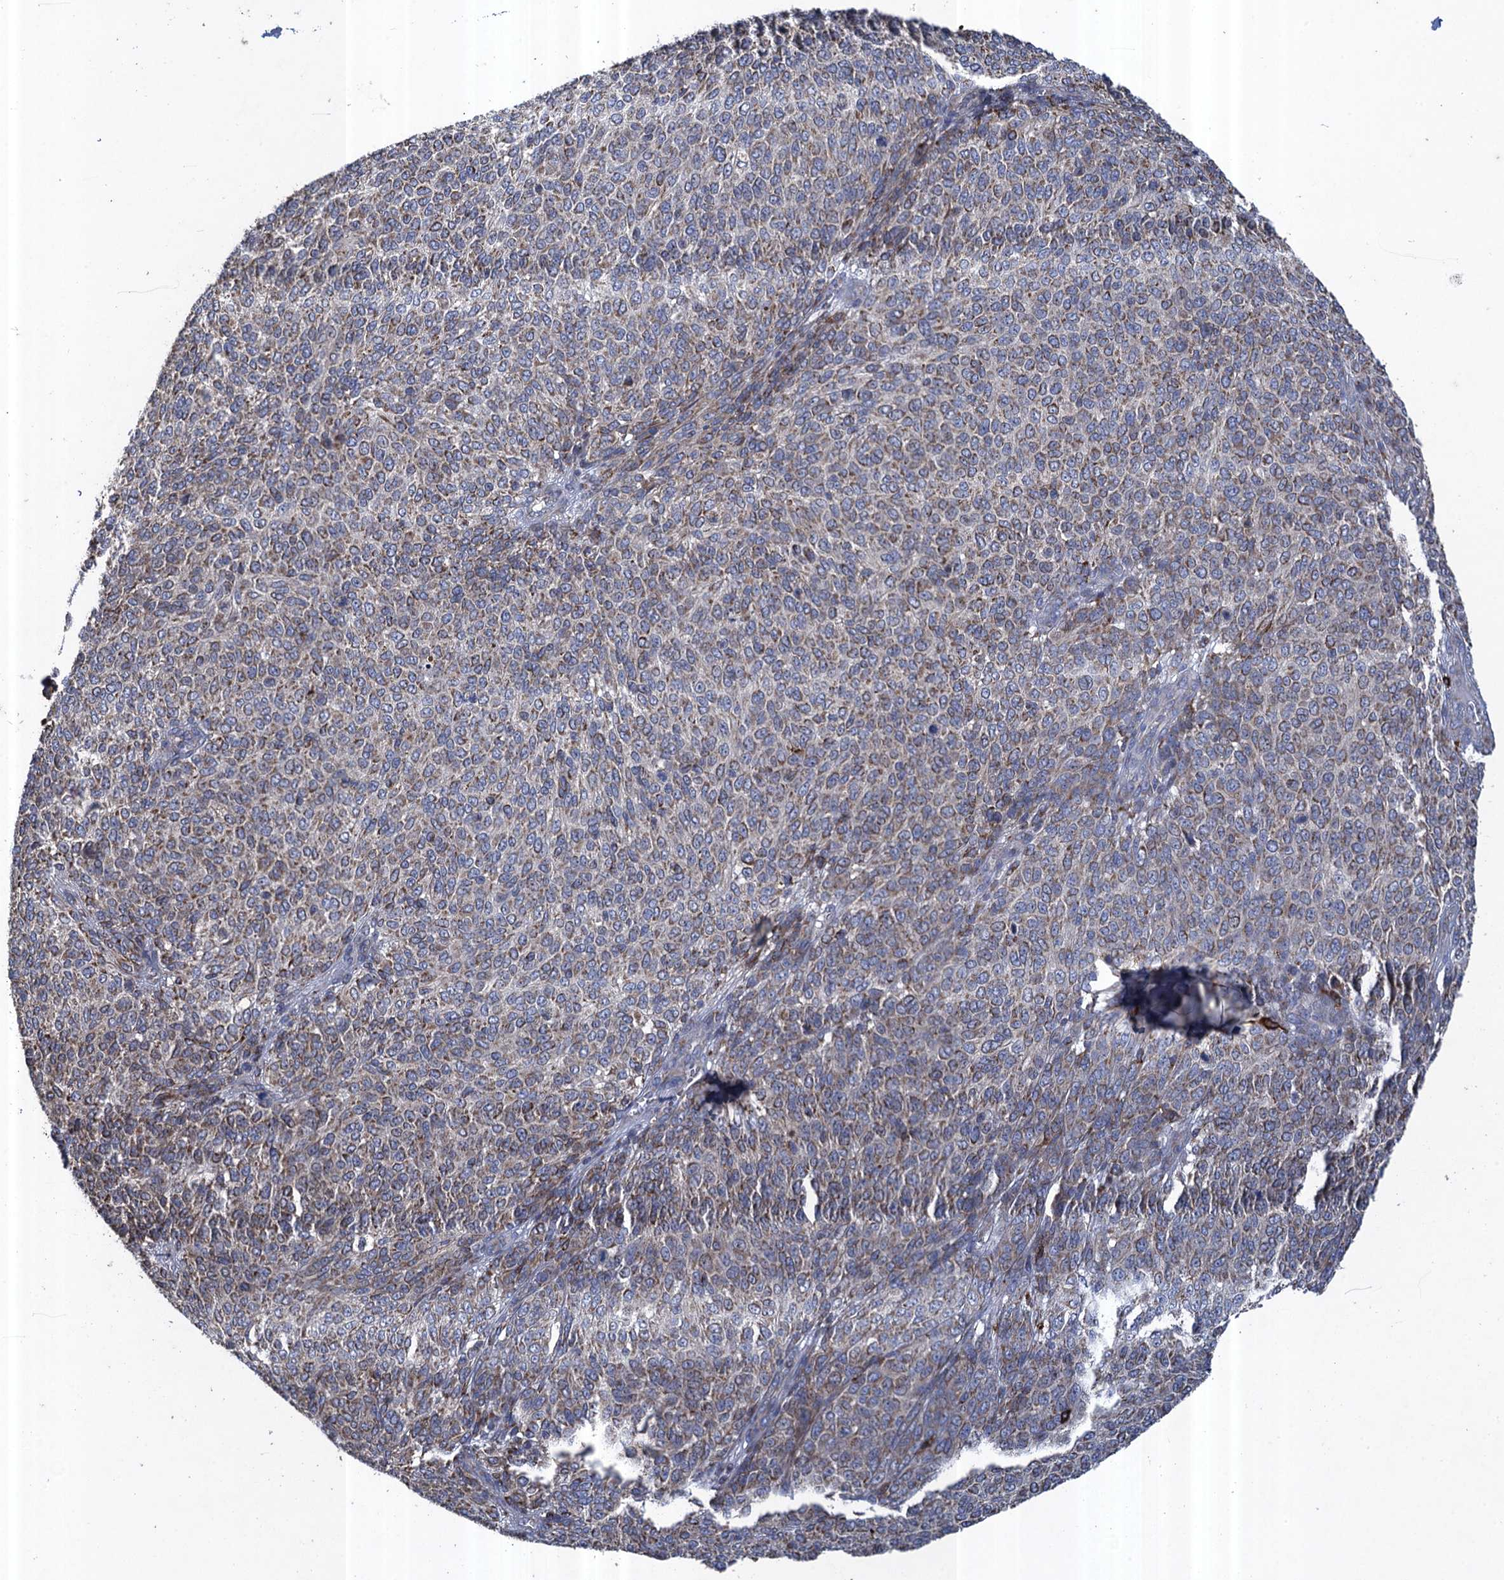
{"staining": {"intensity": "weak", "quantity": "<25%", "location": "cytoplasmic/membranous"}, "tissue": "melanoma", "cell_type": "Tumor cells", "image_type": "cancer", "snomed": [{"axis": "morphology", "description": "Malignant melanoma, NOS"}, {"axis": "topography", "description": "Skin"}], "caption": "Immunohistochemistry (IHC) micrograph of human melanoma stained for a protein (brown), which reveals no expression in tumor cells.", "gene": "TXNDC11", "patient": {"sex": "male", "age": 49}}